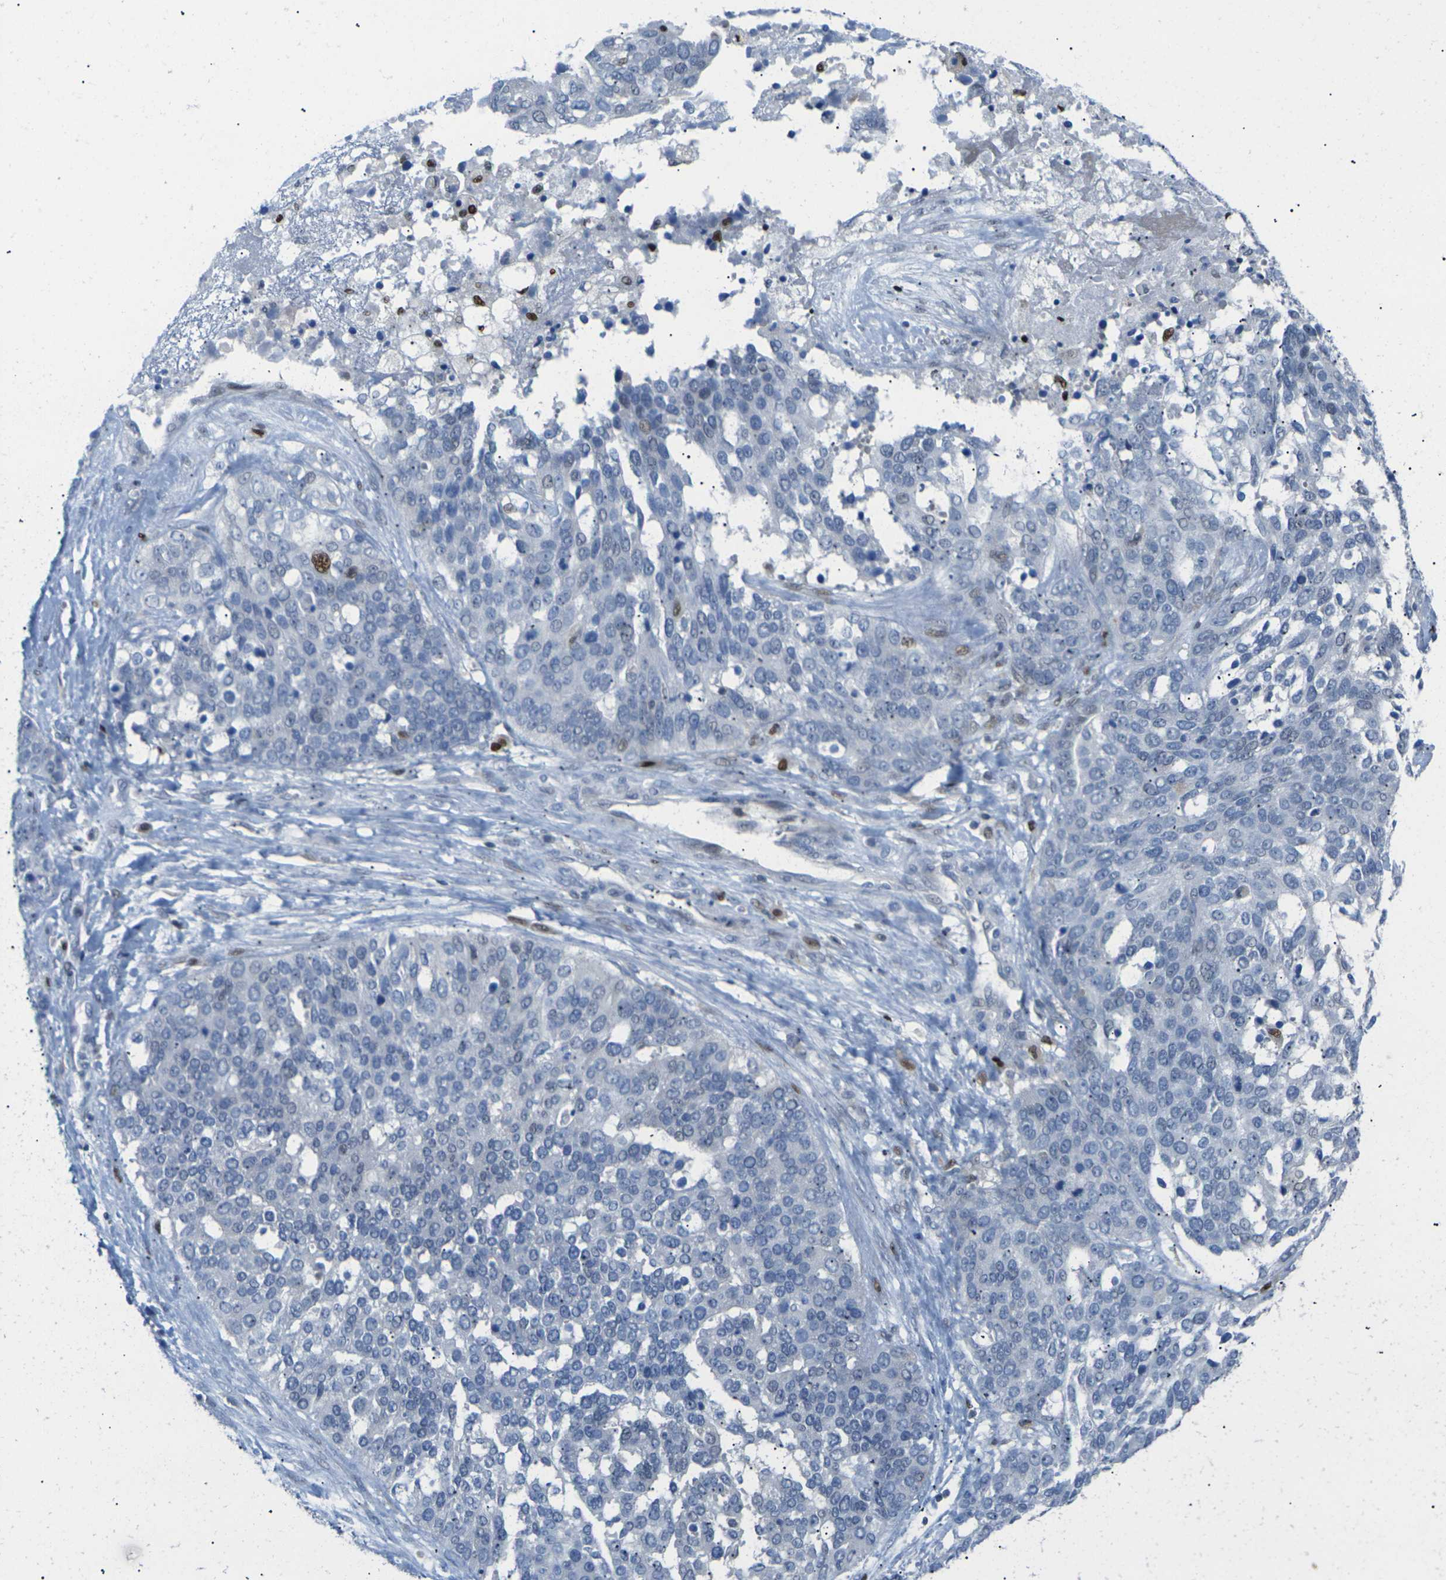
{"staining": {"intensity": "moderate", "quantity": "<25%", "location": "nuclear"}, "tissue": "ovarian cancer", "cell_type": "Tumor cells", "image_type": "cancer", "snomed": [{"axis": "morphology", "description": "Cystadenocarcinoma, serous, NOS"}, {"axis": "topography", "description": "Ovary"}], "caption": "Immunohistochemistry of human ovarian cancer (serous cystadenocarcinoma) exhibits low levels of moderate nuclear staining in about <25% of tumor cells.", "gene": "RPS6KA3", "patient": {"sex": "female", "age": 44}}